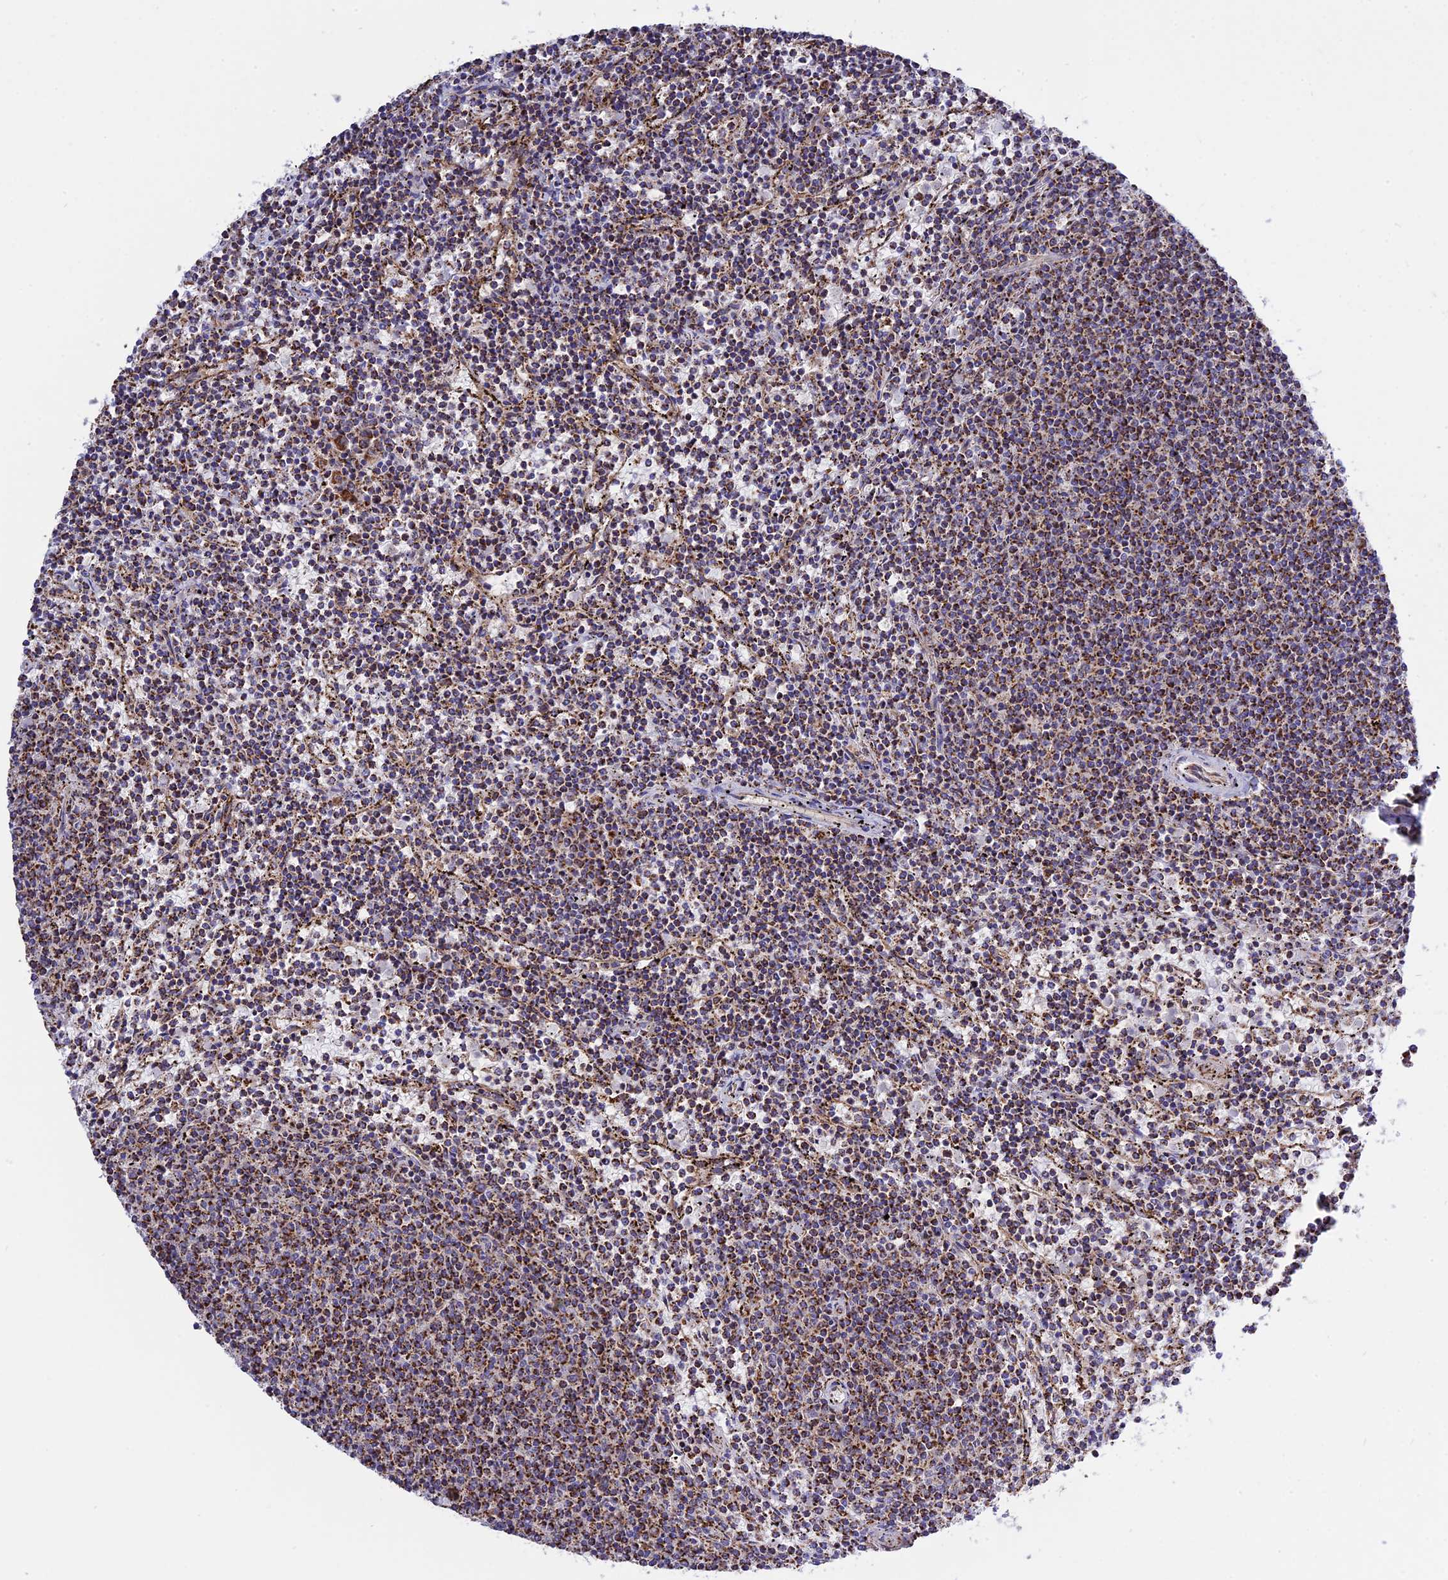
{"staining": {"intensity": "strong", "quantity": "25%-75%", "location": "cytoplasmic/membranous"}, "tissue": "lymphoma", "cell_type": "Tumor cells", "image_type": "cancer", "snomed": [{"axis": "morphology", "description": "Malignant lymphoma, non-Hodgkin's type, Low grade"}, {"axis": "topography", "description": "Spleen"}], "caption": "Protein expression analysis of lymphoma shows strong cytoplasmic/membranous staining in approximately 25%-75% of tumor cells.", "gene": "TTC4", "patient": {"sex": "female", "age": 50}}